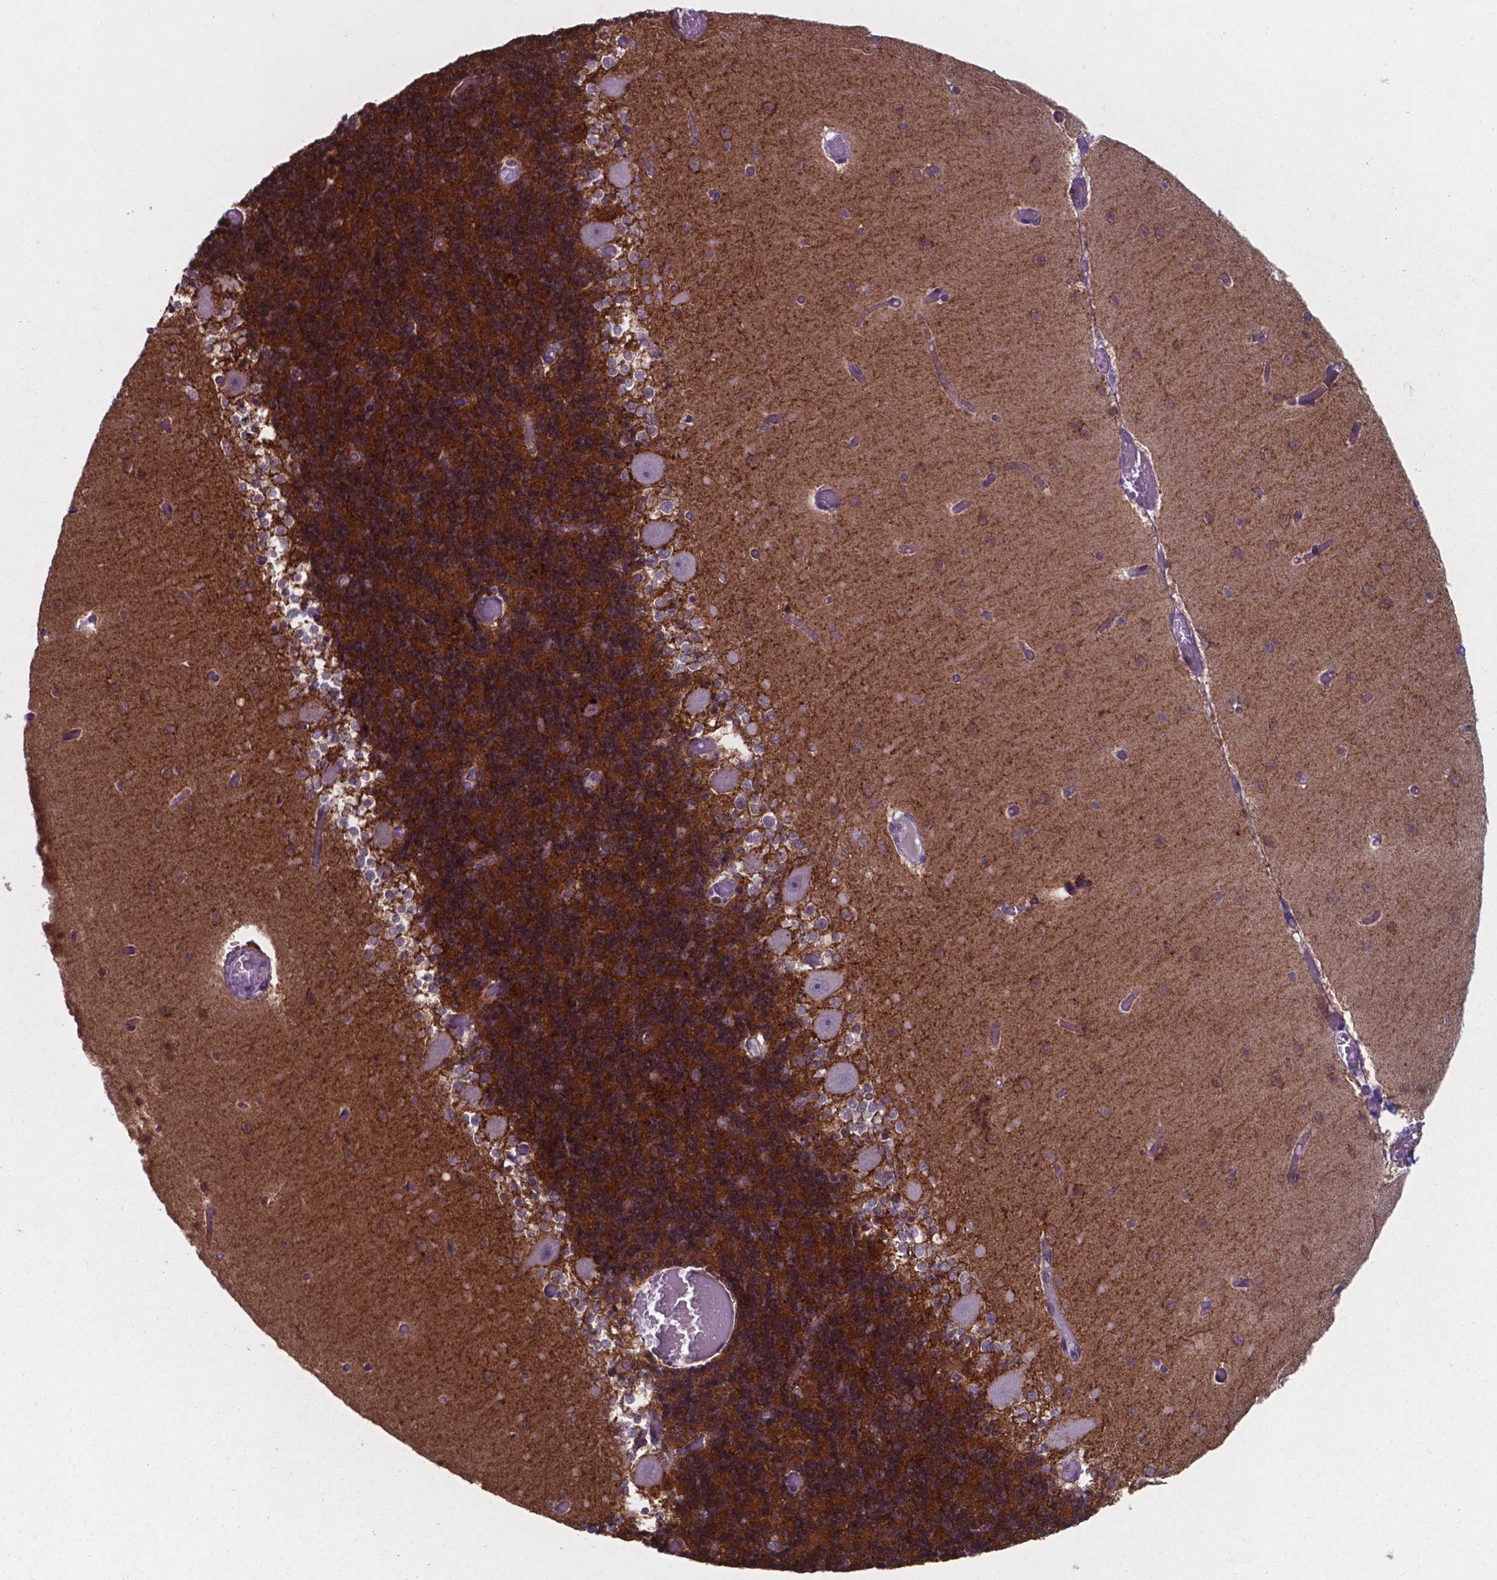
{"staining": {"intensity": "strong", "quantity": "25%-75%", "location": "cytoplasmic/membranous"}, "tissue": "cerebellum", "cell_type": "Cells in granular layer", "image_type": "normal", "snomed": [{"axis": "morphology", "description": "Normal tissue, NOS"}, {"axis": "topography", "description": "Cerebellum"}], "caption": "The immunohistochemical stain highlights strong cytoplasmic/membranous expression in cells in granular layer of benign cerebellum.", "gene": "UBE2E2", "patient": {"sex": "female", "age": 28}}